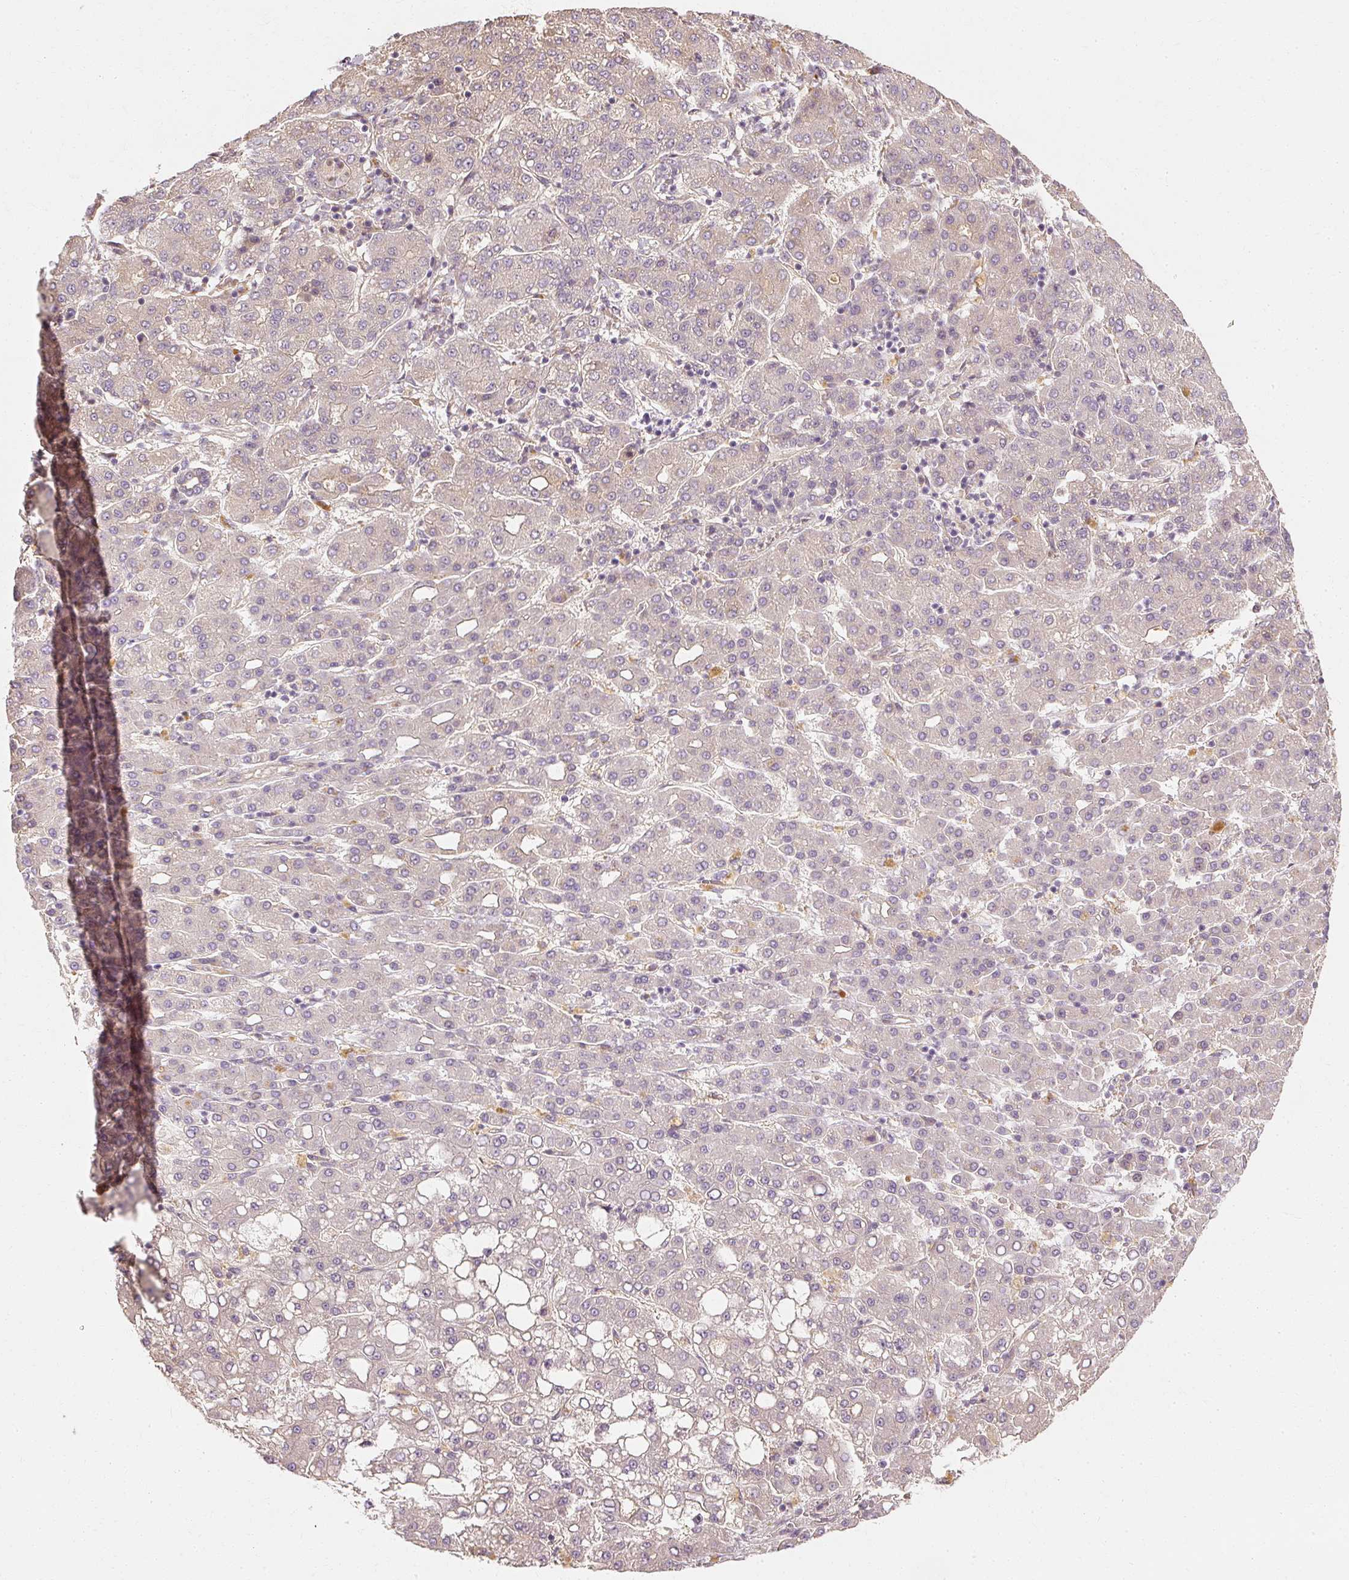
{"staining": {"intensity": "negative", "quantity": "none", "location": "none"}, "tissue": "liver cancer", "cell_type": "Tumor cells", "image_type": "cancer", "snomed": [{"axis": "morphology", "description": "Carcinoma, Hepatocellular, NOS"}, {"axis": "topography", "description": "Liver"}], "caption": "IHC image of neoplastic tissue: human liver cancer (hepatocellular carcinoma) stained with DAB exhibits no significant protein staining in tumor cells.", "gene": "GNAQ", "patient": {"sex": "male", "age": 65}}